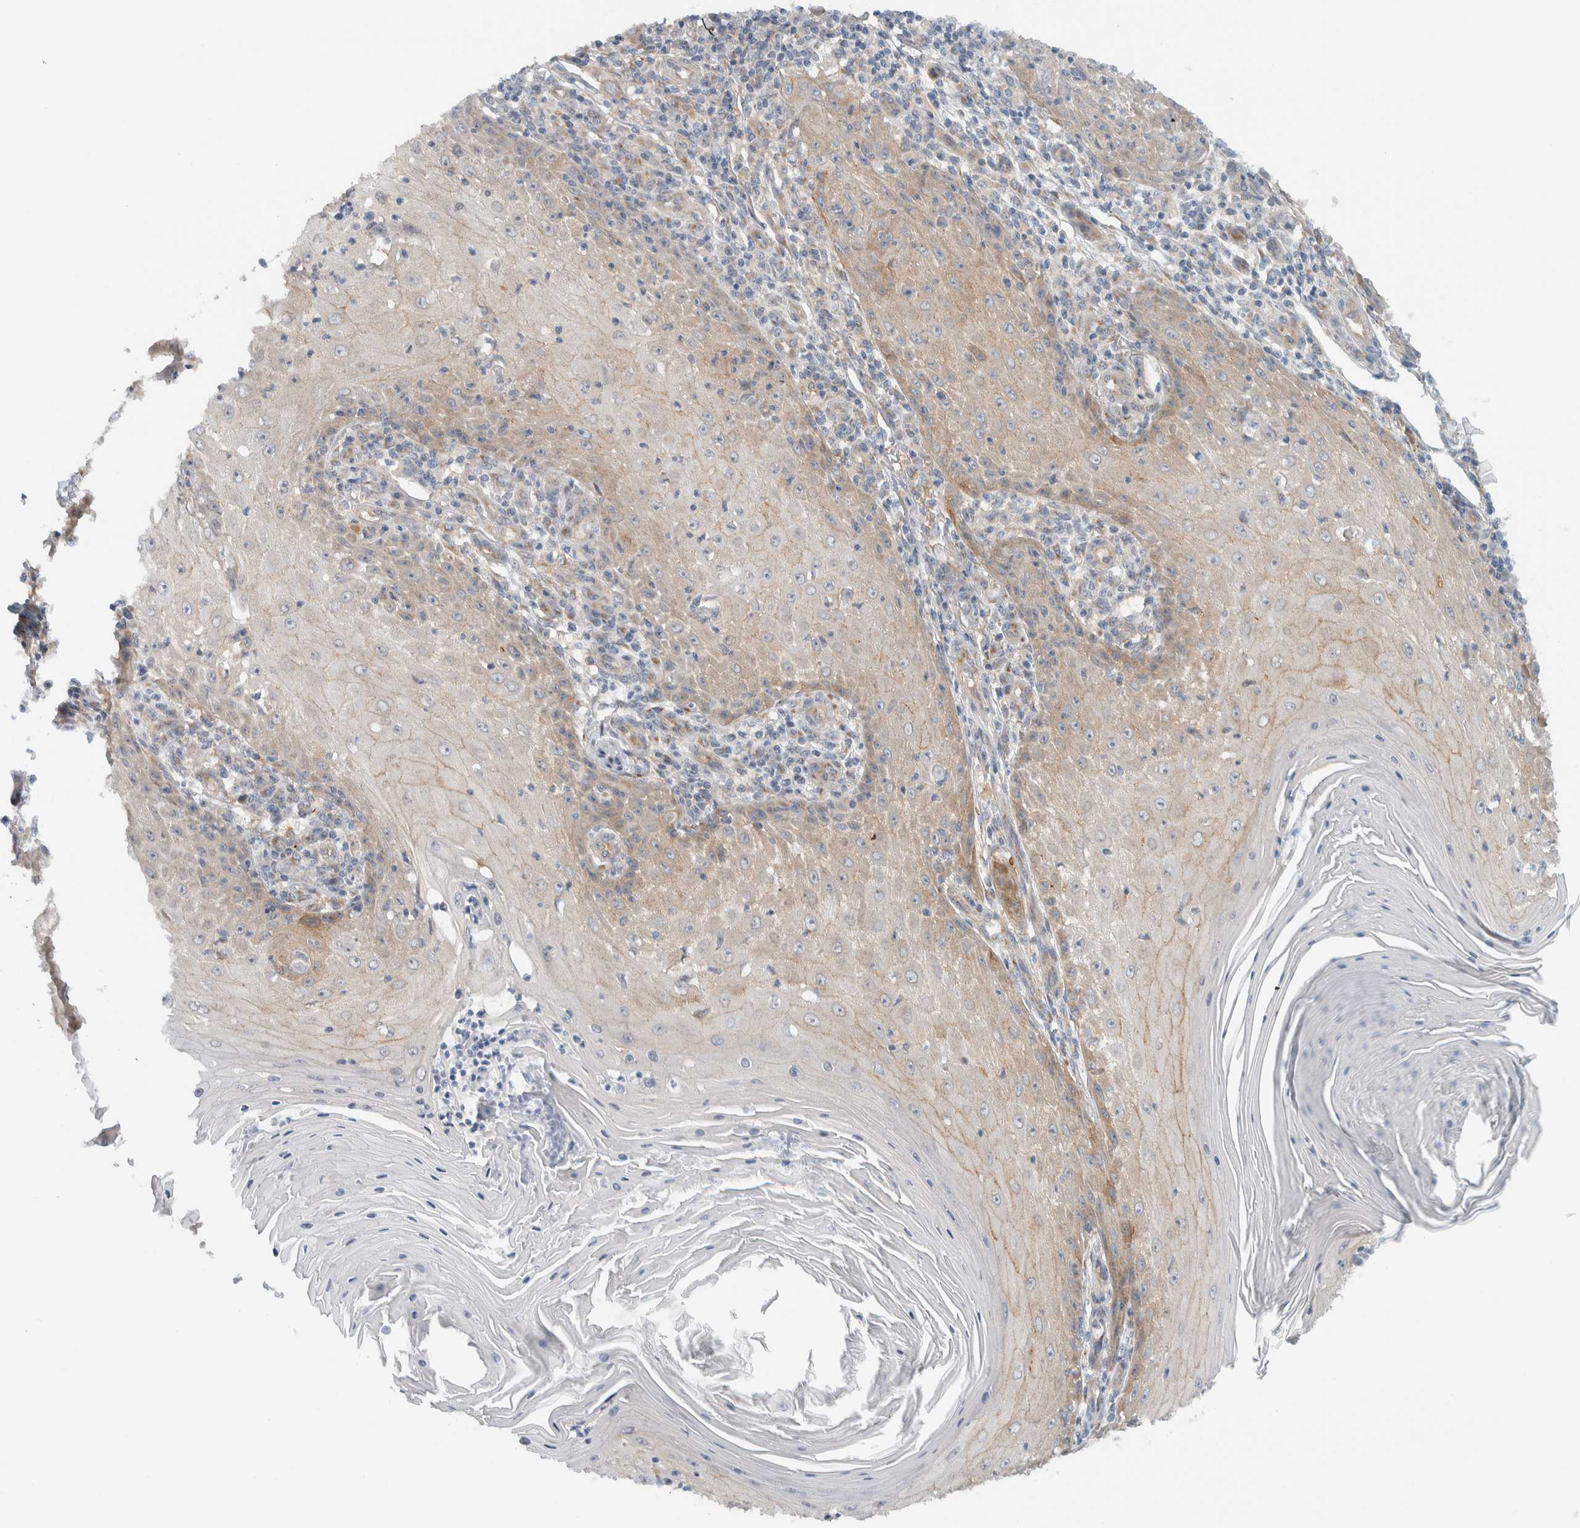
{"staining": {"intensity": "weak", "quantity": "<25%", "location": "cytoplasmic/membranous"}, "tissue": "skin cancer", "cell_type": "Tumor cells", "image_type": "cancer", "snomed": [{"axis": "morphology", "description": "Squamous cell carcinoma, NOS"}, {"axis": "topography", "description": "Skin"}], "caption": "DAB immunohistochemical staining of human squamous cell carcinoma (skin) exhibits no significant staining in tumor cells. Nuclei are stained in blue.", "gene": "RERE", "patient": {"sex": "female", "age": 73}}